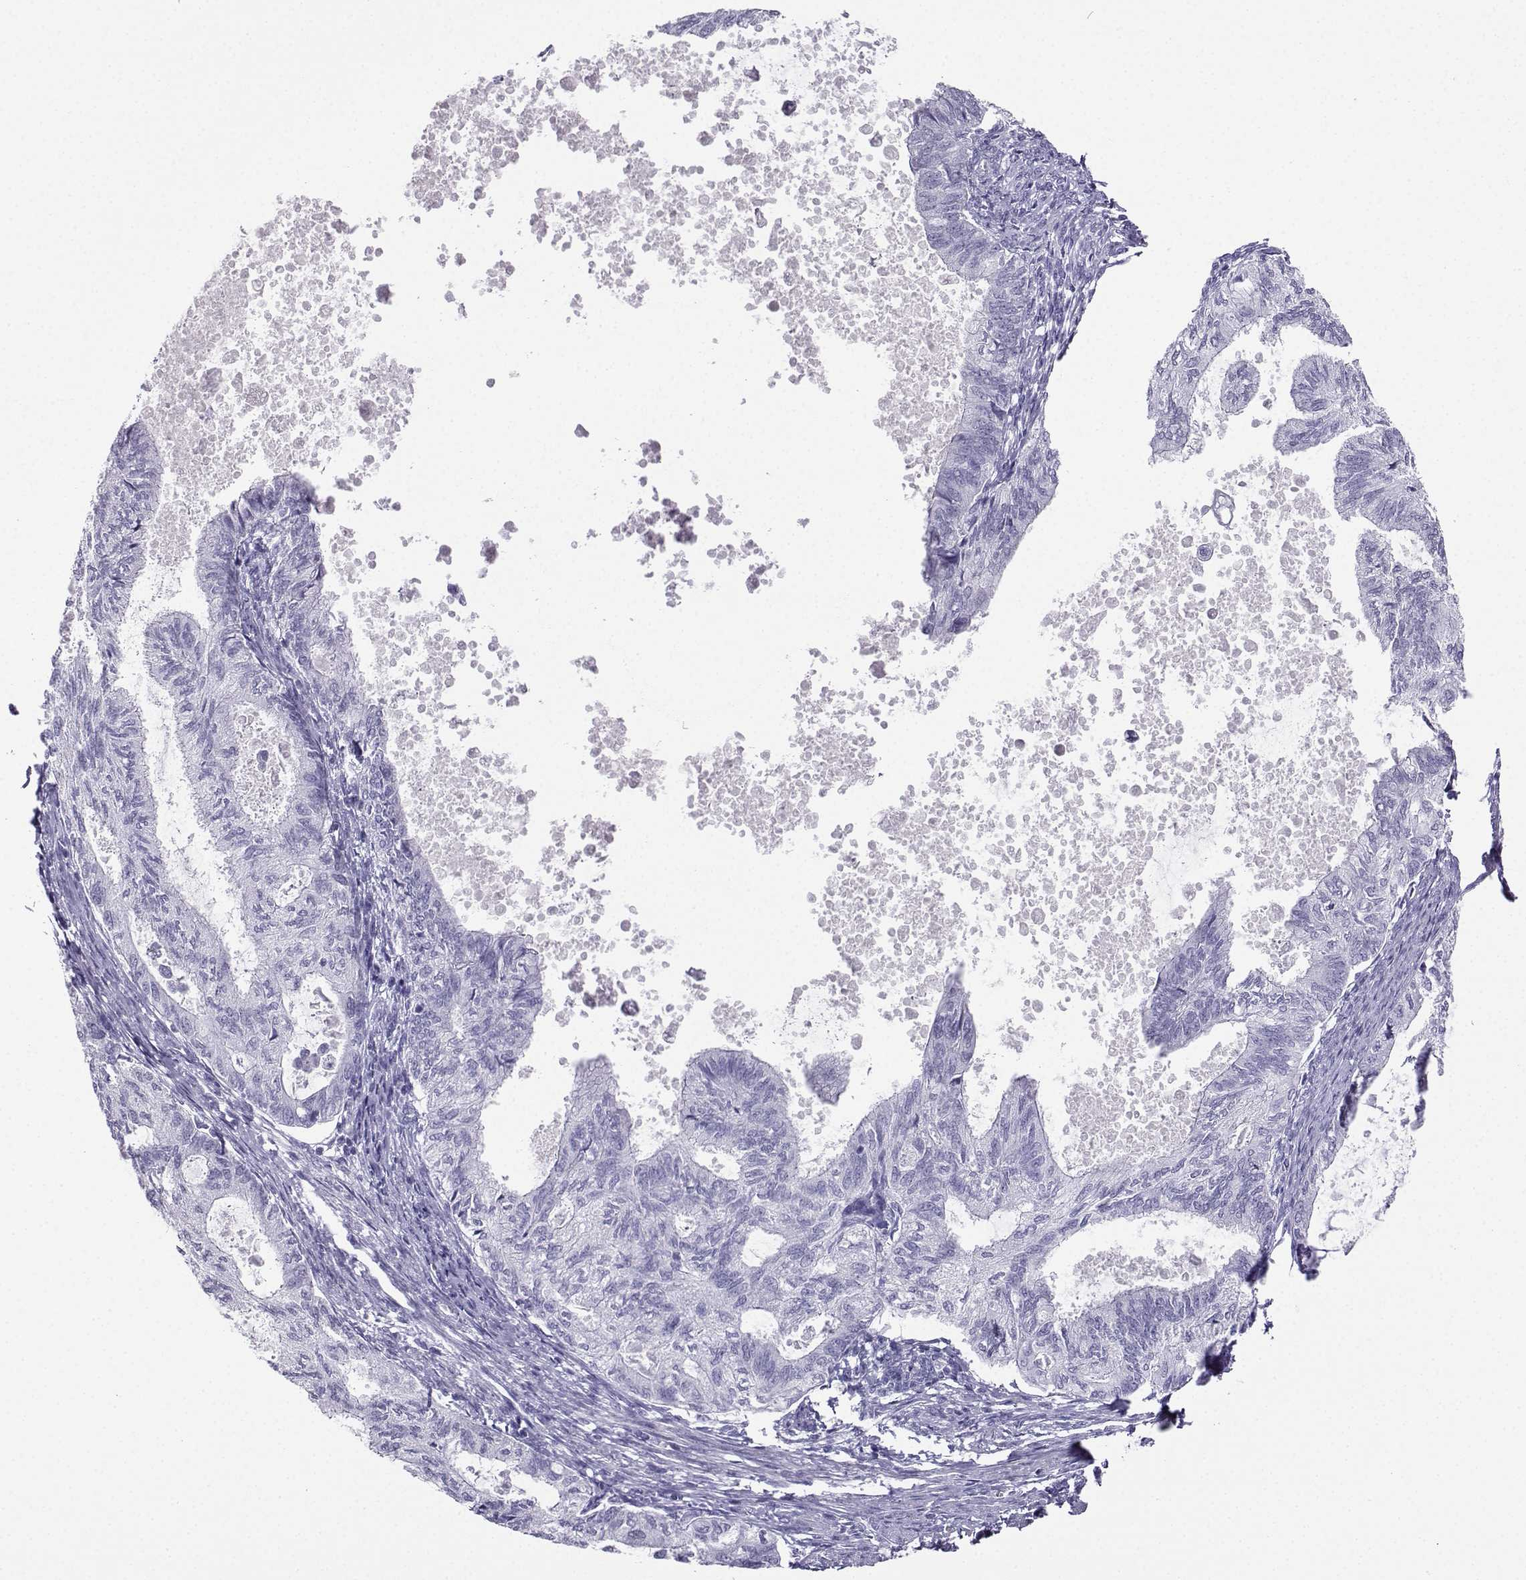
{"staining": {"intensity": "negative", "quantity": "none", "location": "none"}, "tissue": "endometrial cancer", "cell_type": "Tumor cells", "image_type": "cancer", "snomed": [{"axis": "morphology", "description": "Adenocarcinoma, NOS"}, {"axis": "topography", "description": "Endometrium"}], "caption": "The image exhibits no staining of tumor cells in endometrial cancer (adenocarcinoma). (IHC, brightfield microscopy, high magnification).", "gene": "KIF17", "patient": {"sex": "female", "age": 86}}